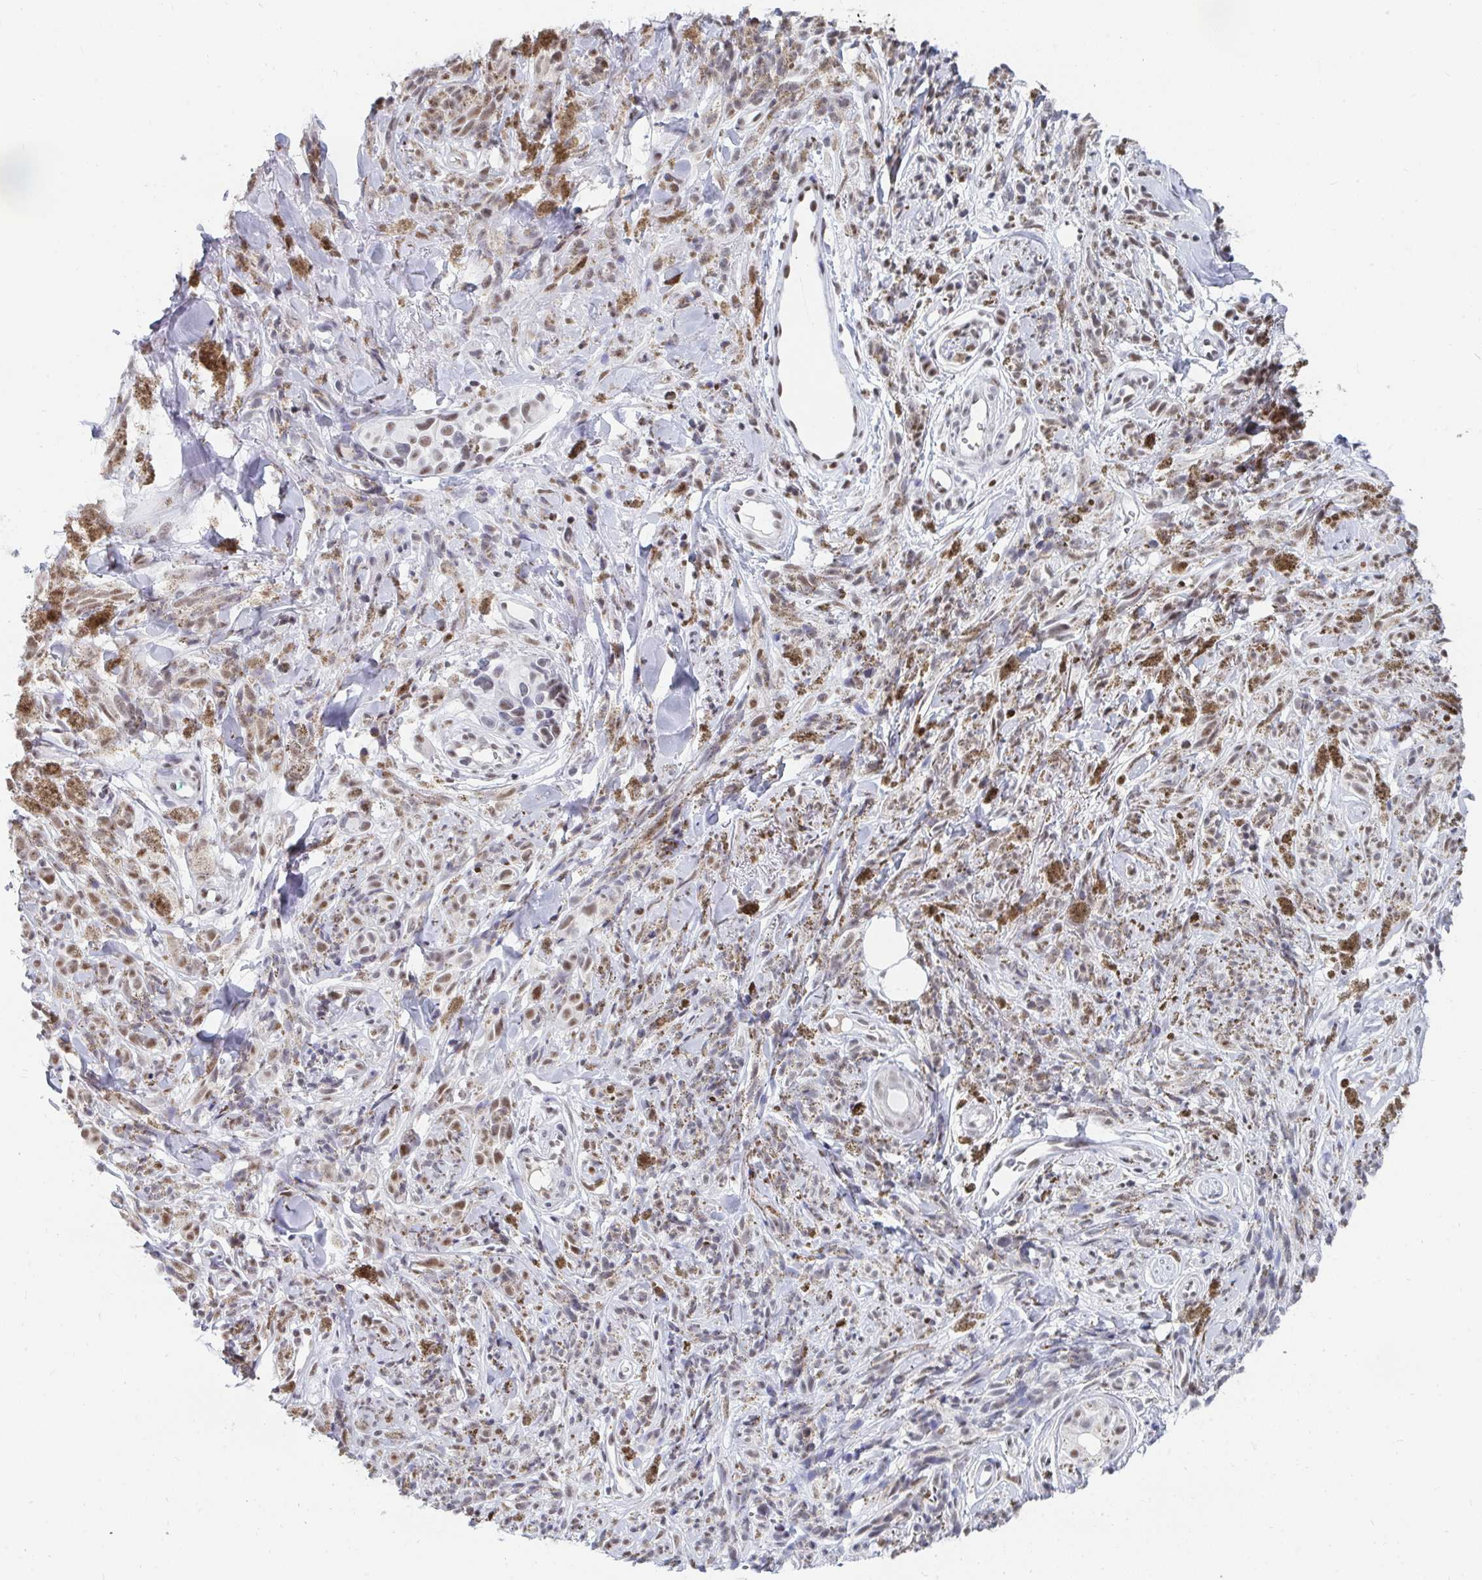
{"staining": {"intensity": "weak", "quantity": ">75%", "location": "nuclear"}, "tissue": "melanoma", "cell_type": "Tumor cells", "image_type": "cancer", "snomed": [{"axis": "morphology", "description": "Malignant melanoma, NOS"}, {"axis": "topography", "description": "Skin"}], "caption": "High-power microscopy captured an immunohistochemistry (IHC) micrograph of malignant melanoma, revealing weak nuclear staining in approximately >75% of tumor cells.", "gene": "TRIP12", "patient": {"sex": "male", "age": 85}}